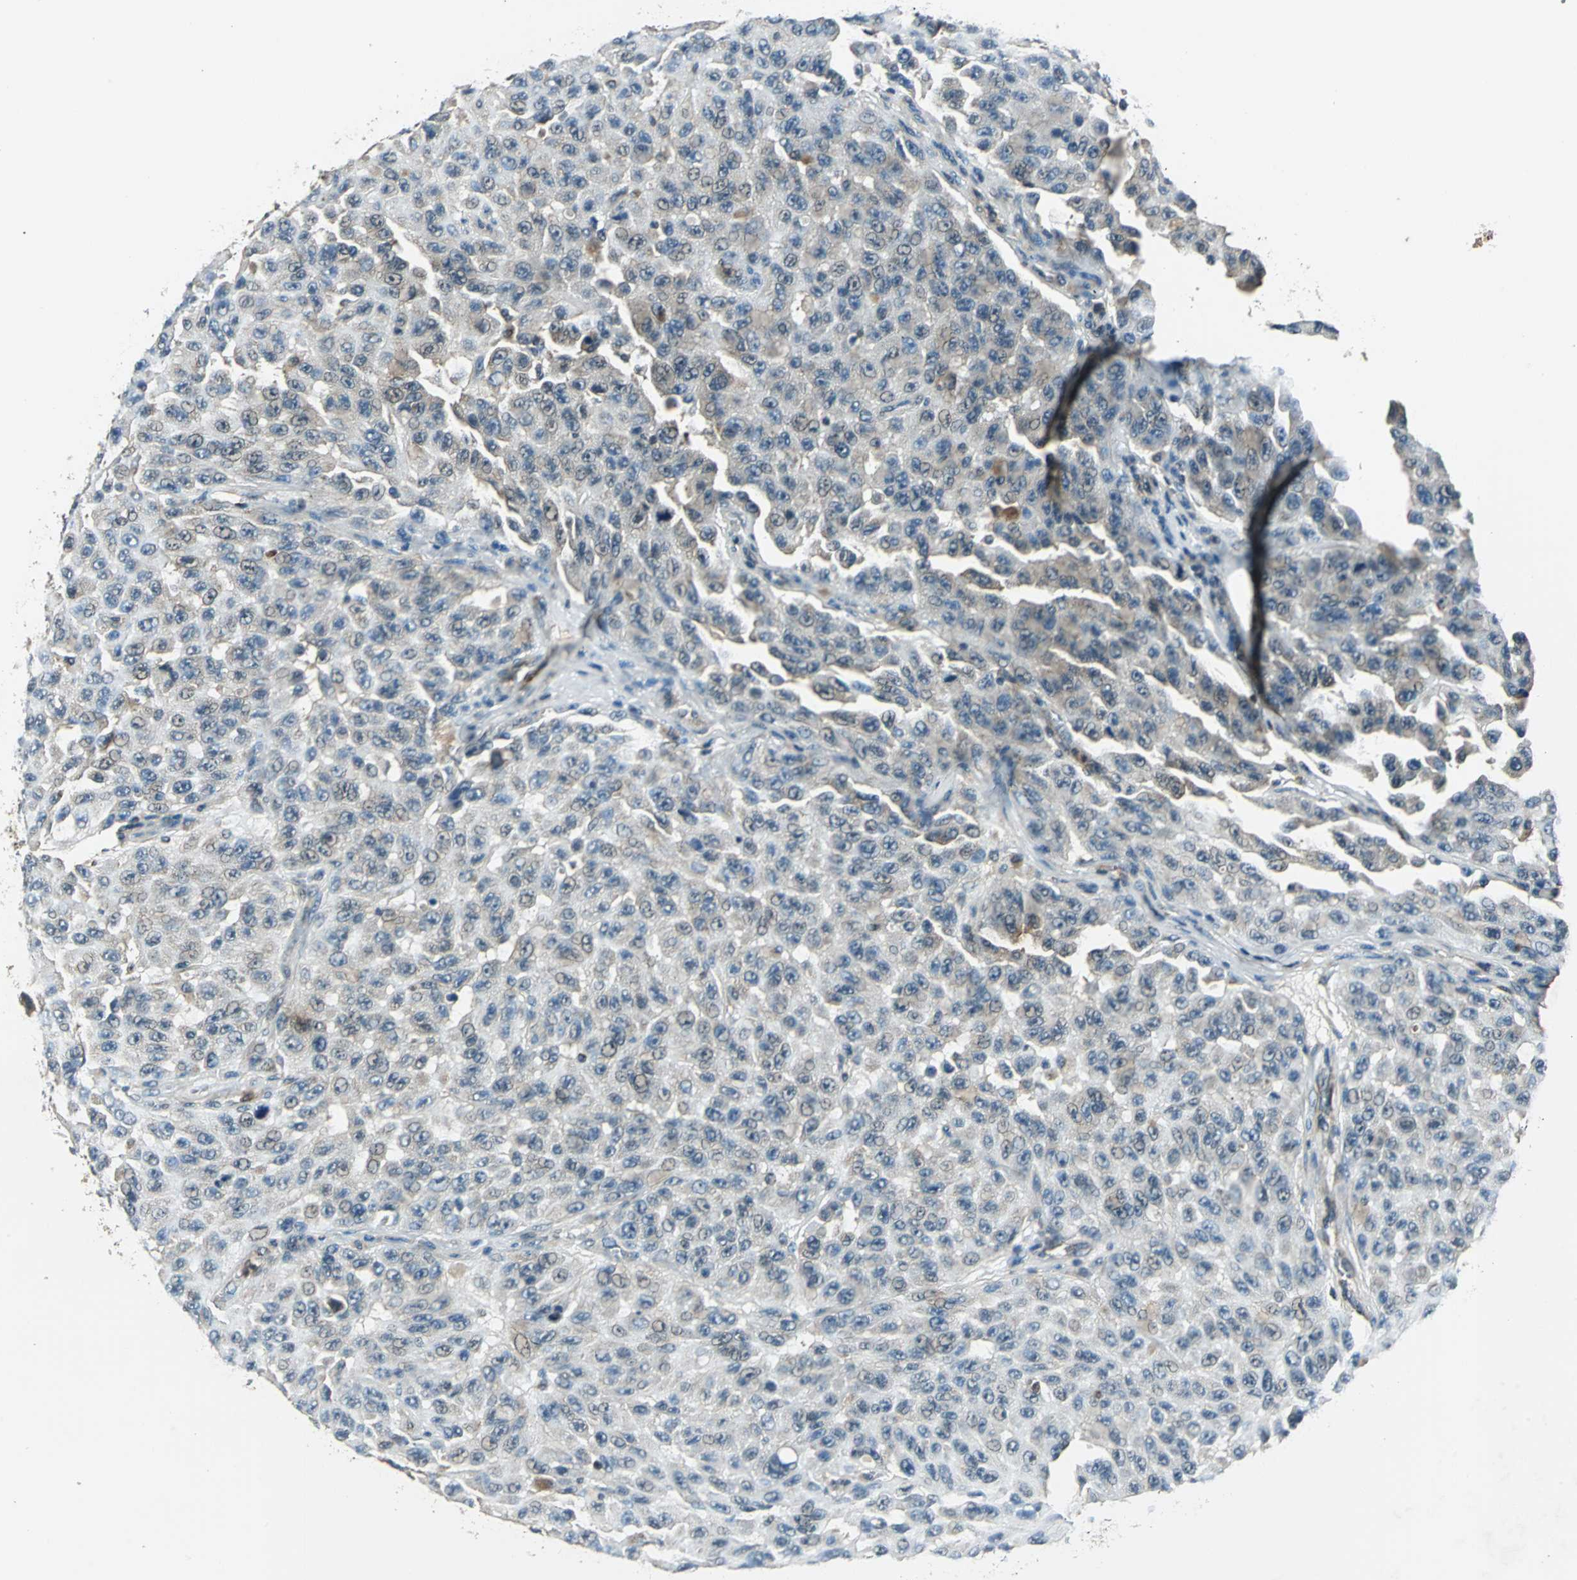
{"staining": {"intensity": "weak", "quantity": "25%-75%", "location": "cytoplasmic/membranous"}, "tissue": "melanoma", "cell_type": "Tumor cells", "image_type": "cancer", "snomed": [{"axis": "morphology", "description": "Malignant melanoma, NOS"}, {"axis": "topography", "description": "Skin"}], "caption": "Weak cytoplasmic/membranous staining is present in approximately 25%-75% of tumor cells in melanoma. Using DAB (3,3'-diaminobenzidine) (brown) and hematoxylin (blue) stains, captured at high magnification using brightfield microscopy.", "gene": "NUDT2", "patient": {"sex": "male", "age": 30}}